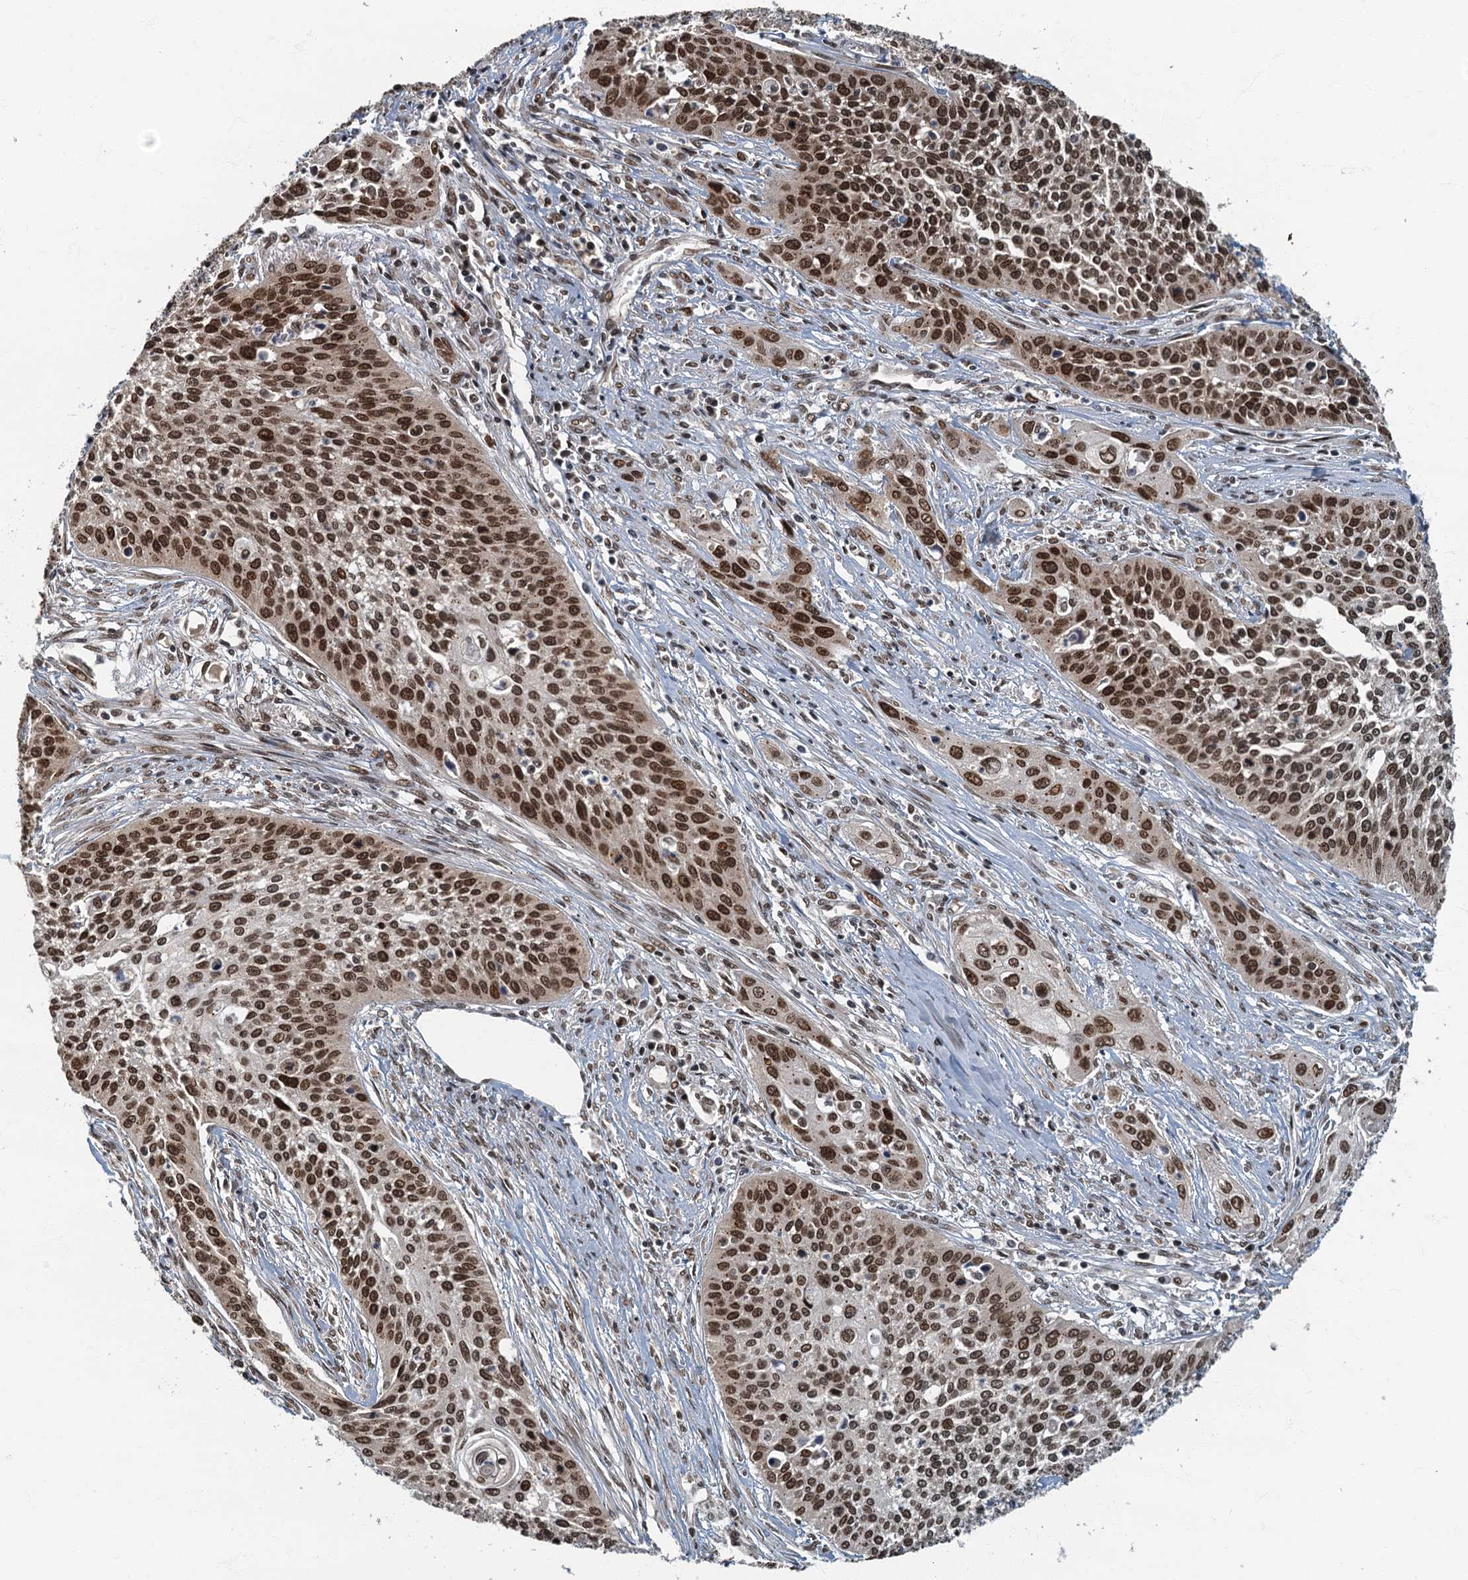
{"staining": {"intensity": "strong", "quantity": ">75%", "location": "nuclear"}, "tissue": "cervical cancer", "cell_type": "Tumor cells", "image_type": "cancer", "snomed": [{"axis": "morphology", "description": "Squamous cell carcinoma, NOS"}, {"axis": "topography", "description": "Cervix"}], "caption": "DAB immunohistochemical staining of cervical cancer (squamous cell carcinoma) shows strong nuclear protein positivity in approximately >75% of tumor cells. The staining was performed using DAB (3,3'-diaminobenzidine), with brown indicating positive protein expression. Nuclei are stained blue with hematoxylin.", "gene": "CKAP2L", "patient": {"sex": "female", "age": 34}}